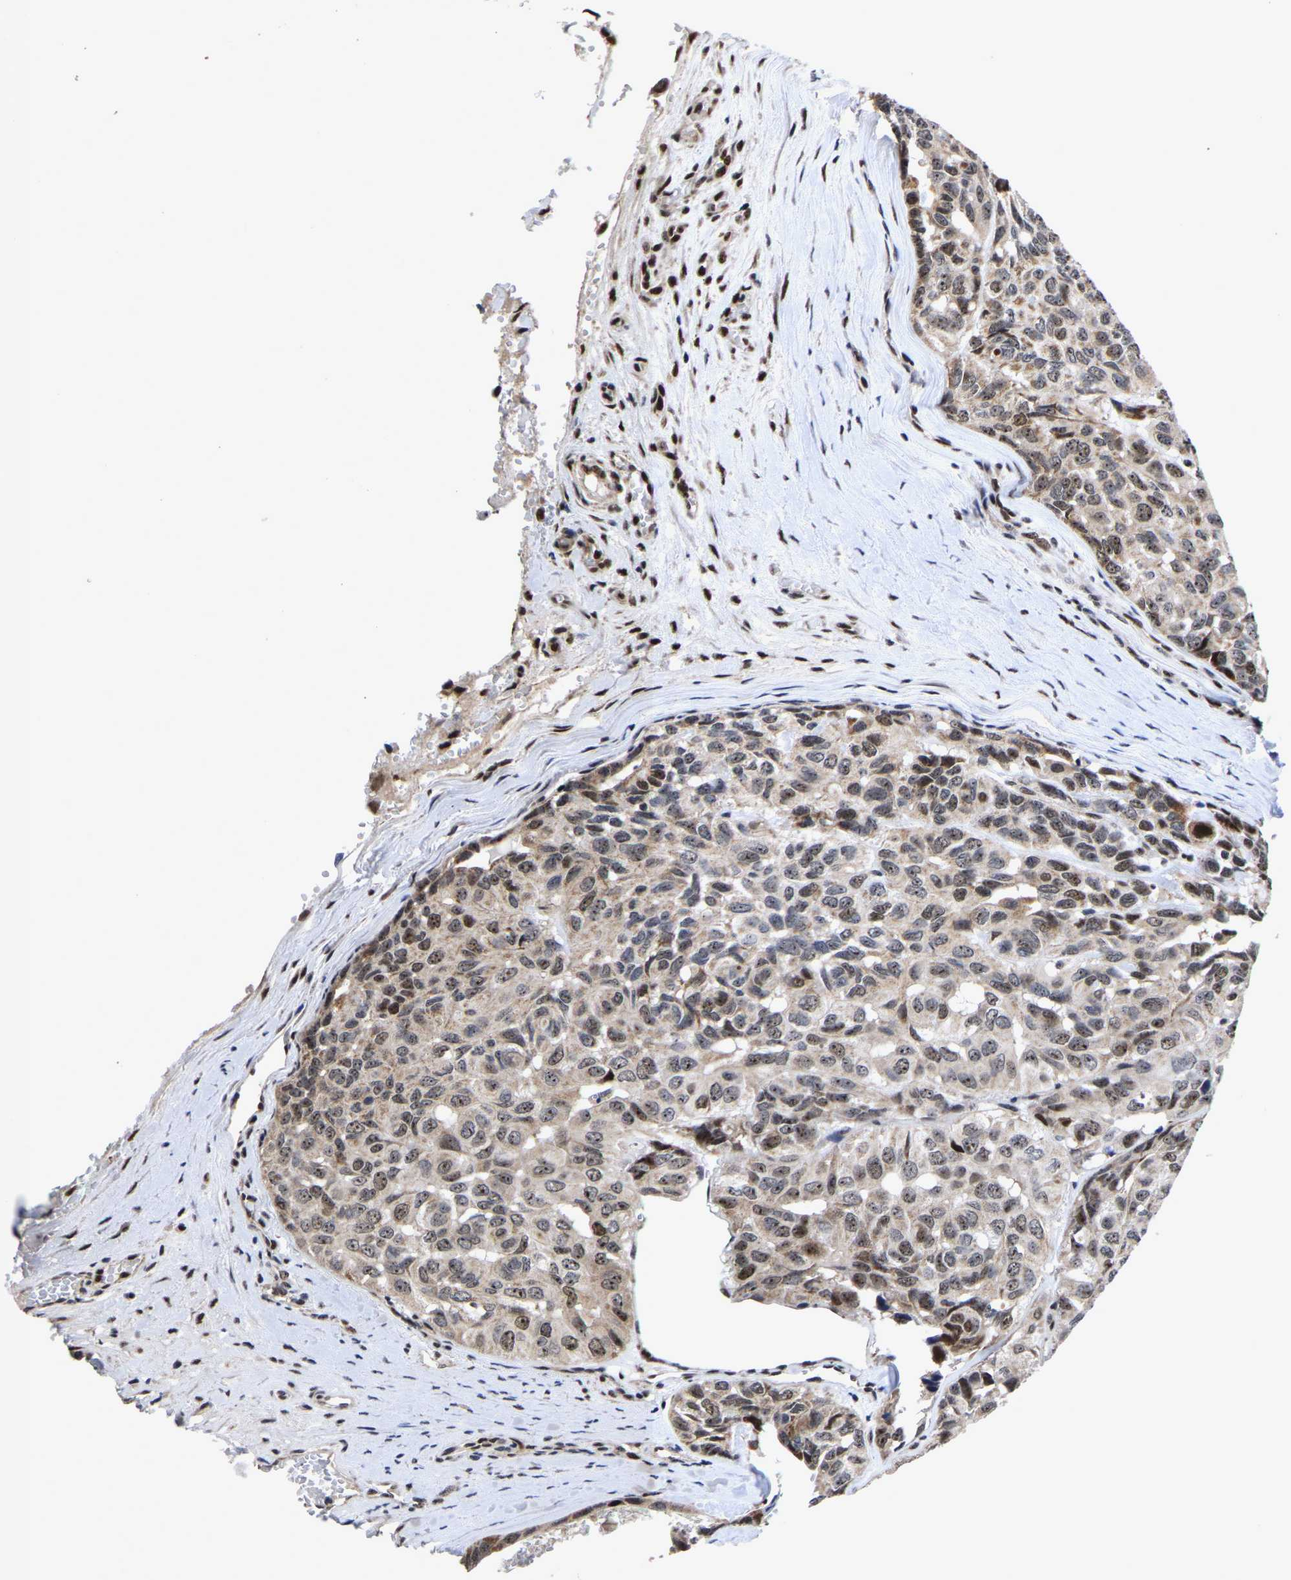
{"staining": {"intensity": "moderate", "quantity": ">75%", "location": "cytoplasmic/membranous,nuclear"}, "tissue": "head and neck cancer", "cell_type": "Tumor cells", "image_type": "cancer", "snomed": [{"axis": "morphology", "description": "Adenocarcinoma, NOS"}, {"axis": "topography", "description": "Salivary gland, NOS"}, {"axis": "topography", "description": "Head-Neck"}], "caption": "Immunohistochemistry (DAB) staining of head and neck cancer shows moderate cytoplasmic/membranous and nuclear protein staining in about >75% of tumor cells.", "gene": "JUNB", "patient": {"sex": "female", "age": 76}}